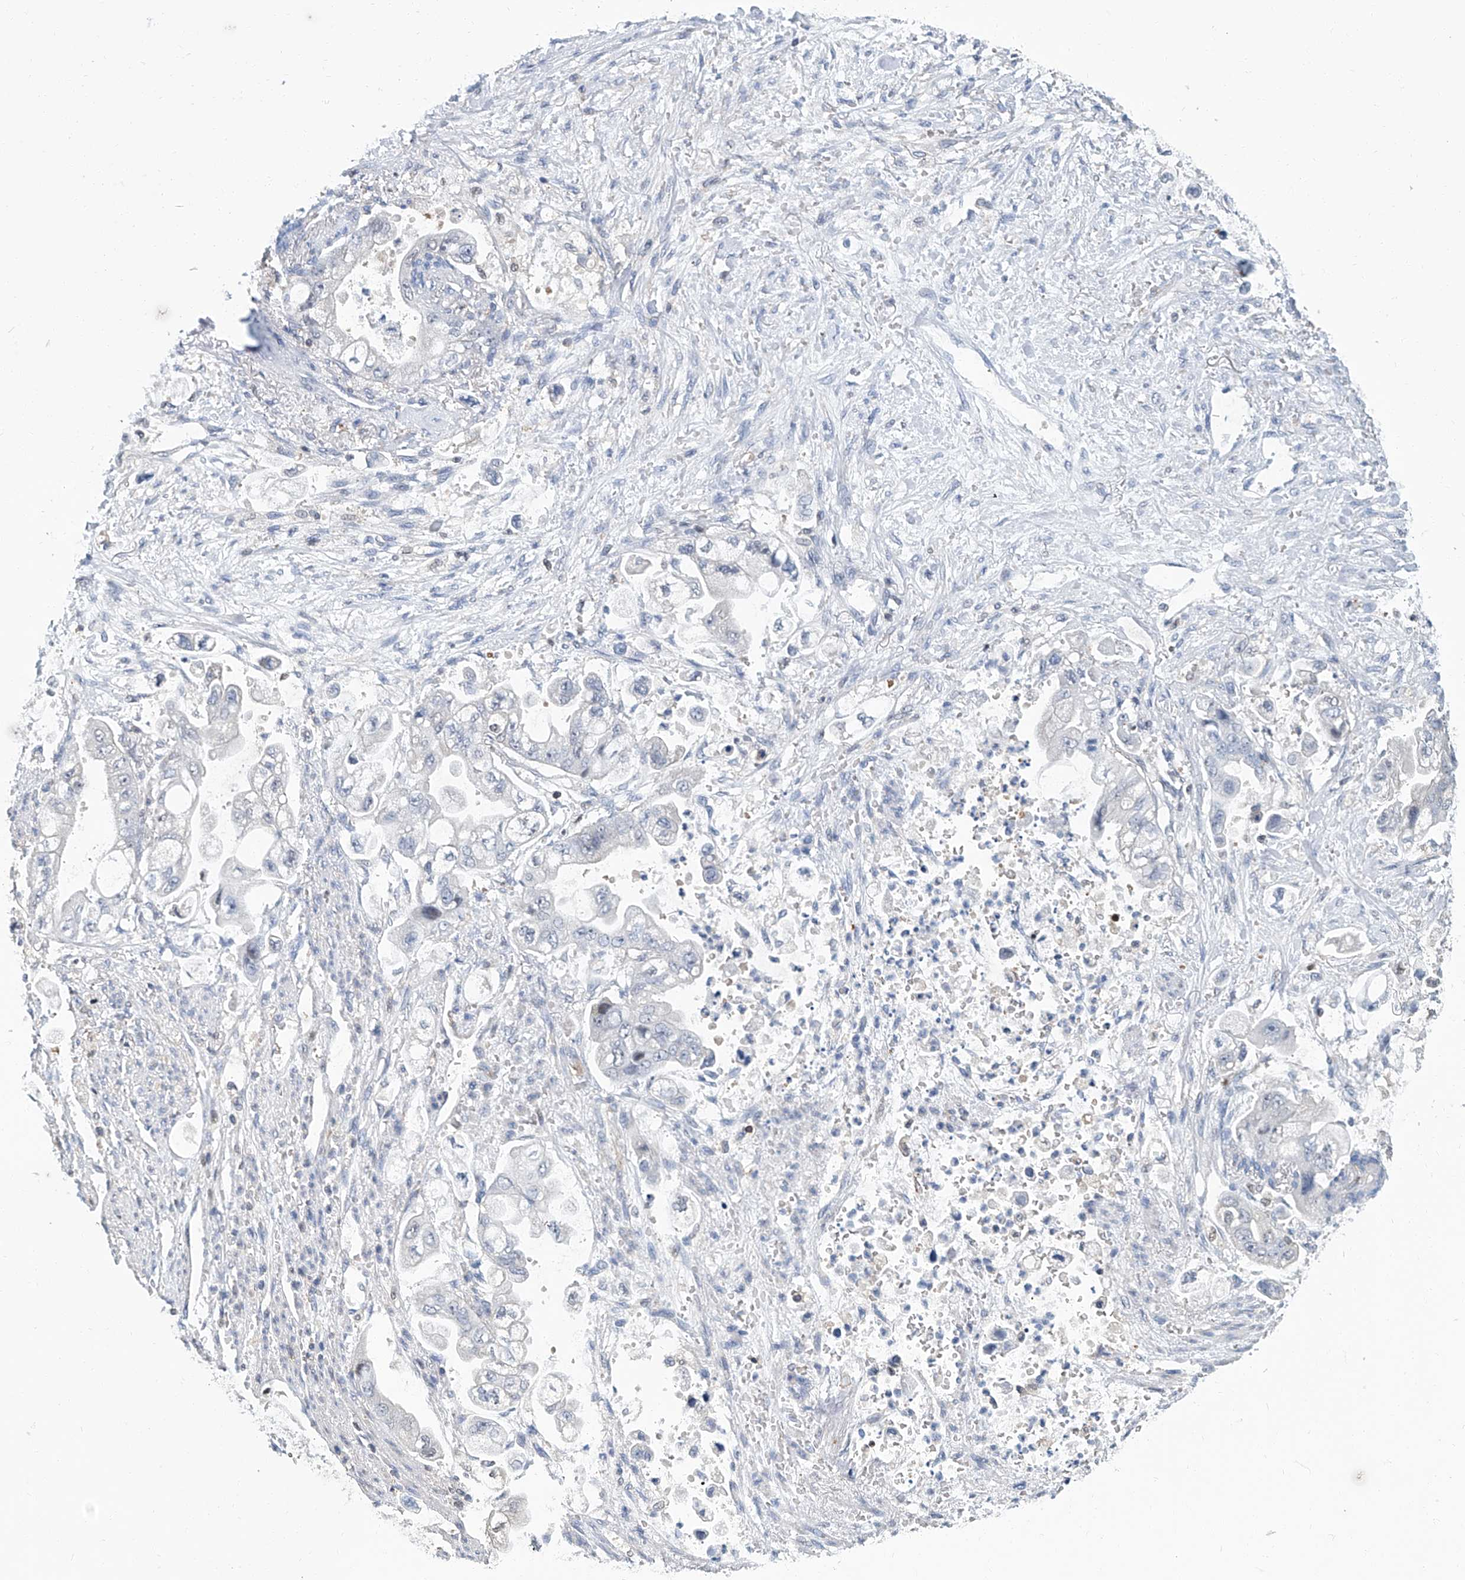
{"staining": {"intensity": "negative", "quantity": "none", "location": "none"}, "tissue": "stomach cancer", "cell_type": "Tumor cells", "image_type": "cancer", "snomed": [{"axis": "morphology", "description": "Adenocarcinoma, NOS"}, {"axis": "topography", "description": "Stomach"}], "caption": "Adenocarcinoma (stomach) stained for a protein using immunohistochemistry exhibits no staining tumor cells.", "gene": "PSMB10", "patient": {"sex": "male", "age": 62}}